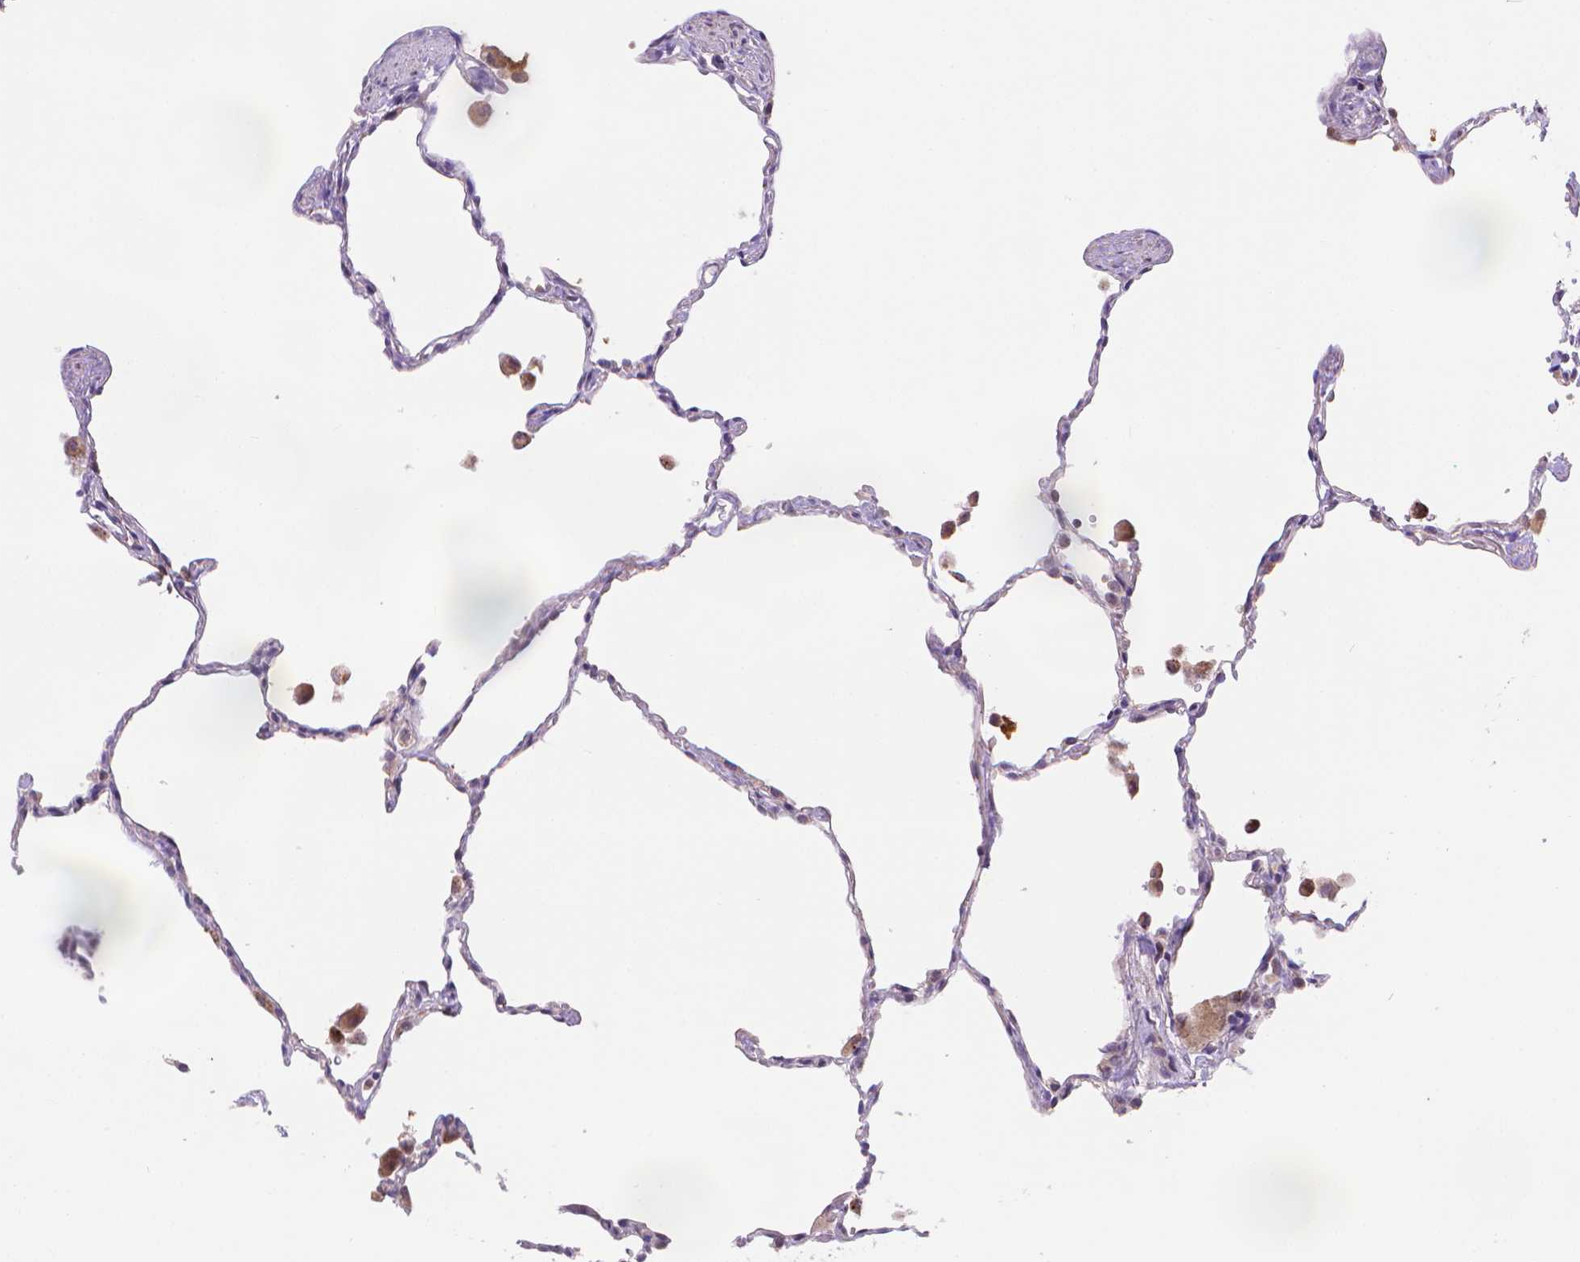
{"staining": {"intensity": "weak", "quantity": "<25%", "location": "cytoplasmic/membranous"}, "tissue": "lung", "cell_type": "Alveolar cells", "image_type": "normal", "snomed": [{"axis": "morphology", "description": "Normal tissue, NOS"}, {"axis": "topography", "description": "Lung"}], "caption": "This is a image of immunohistochemistry staining of normal lung, which shows no positivity in alveolar cells. (DAB immunohistochemistry (IHC) visualized using brightfield microscopy, high magnification).", "gene": "CYYR1", "patient": {"sex": "female", "age": 47}}